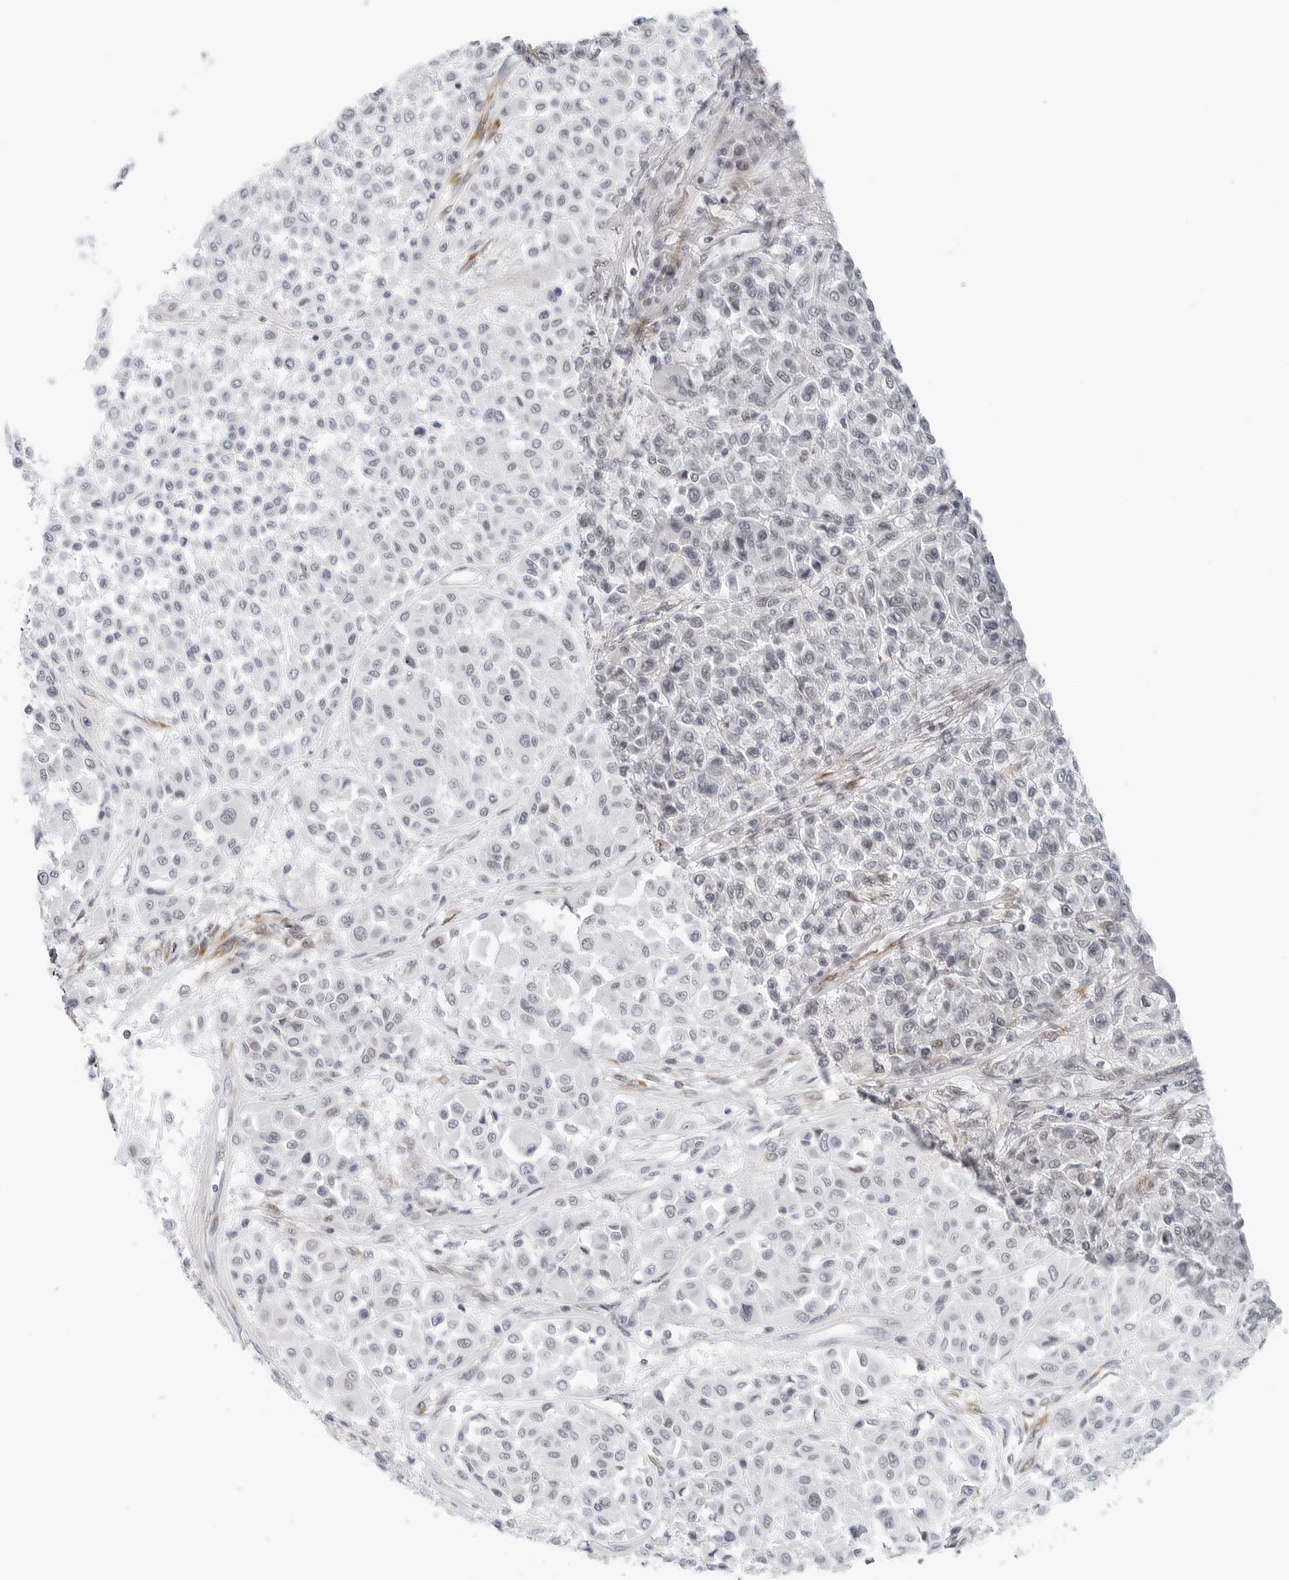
{"staining": {"intensity": "negative", "quantity": "none", "location": "none"}, "tissue": "melanoma", "cell_type": "Tumor cells", "image_type": "cancer", "snomed": [{"axis": "morphology", "description": "Malignant melanoma, Metastatic site"}, {"axis": "topography", "description": "Soft tissue"}], "caption": "Immunohistochemistry (IHC) of melanoma reveals no staining in tumor cells.", "gene": "TSEN2", "patient": {"sex": "male", "age": 41}}